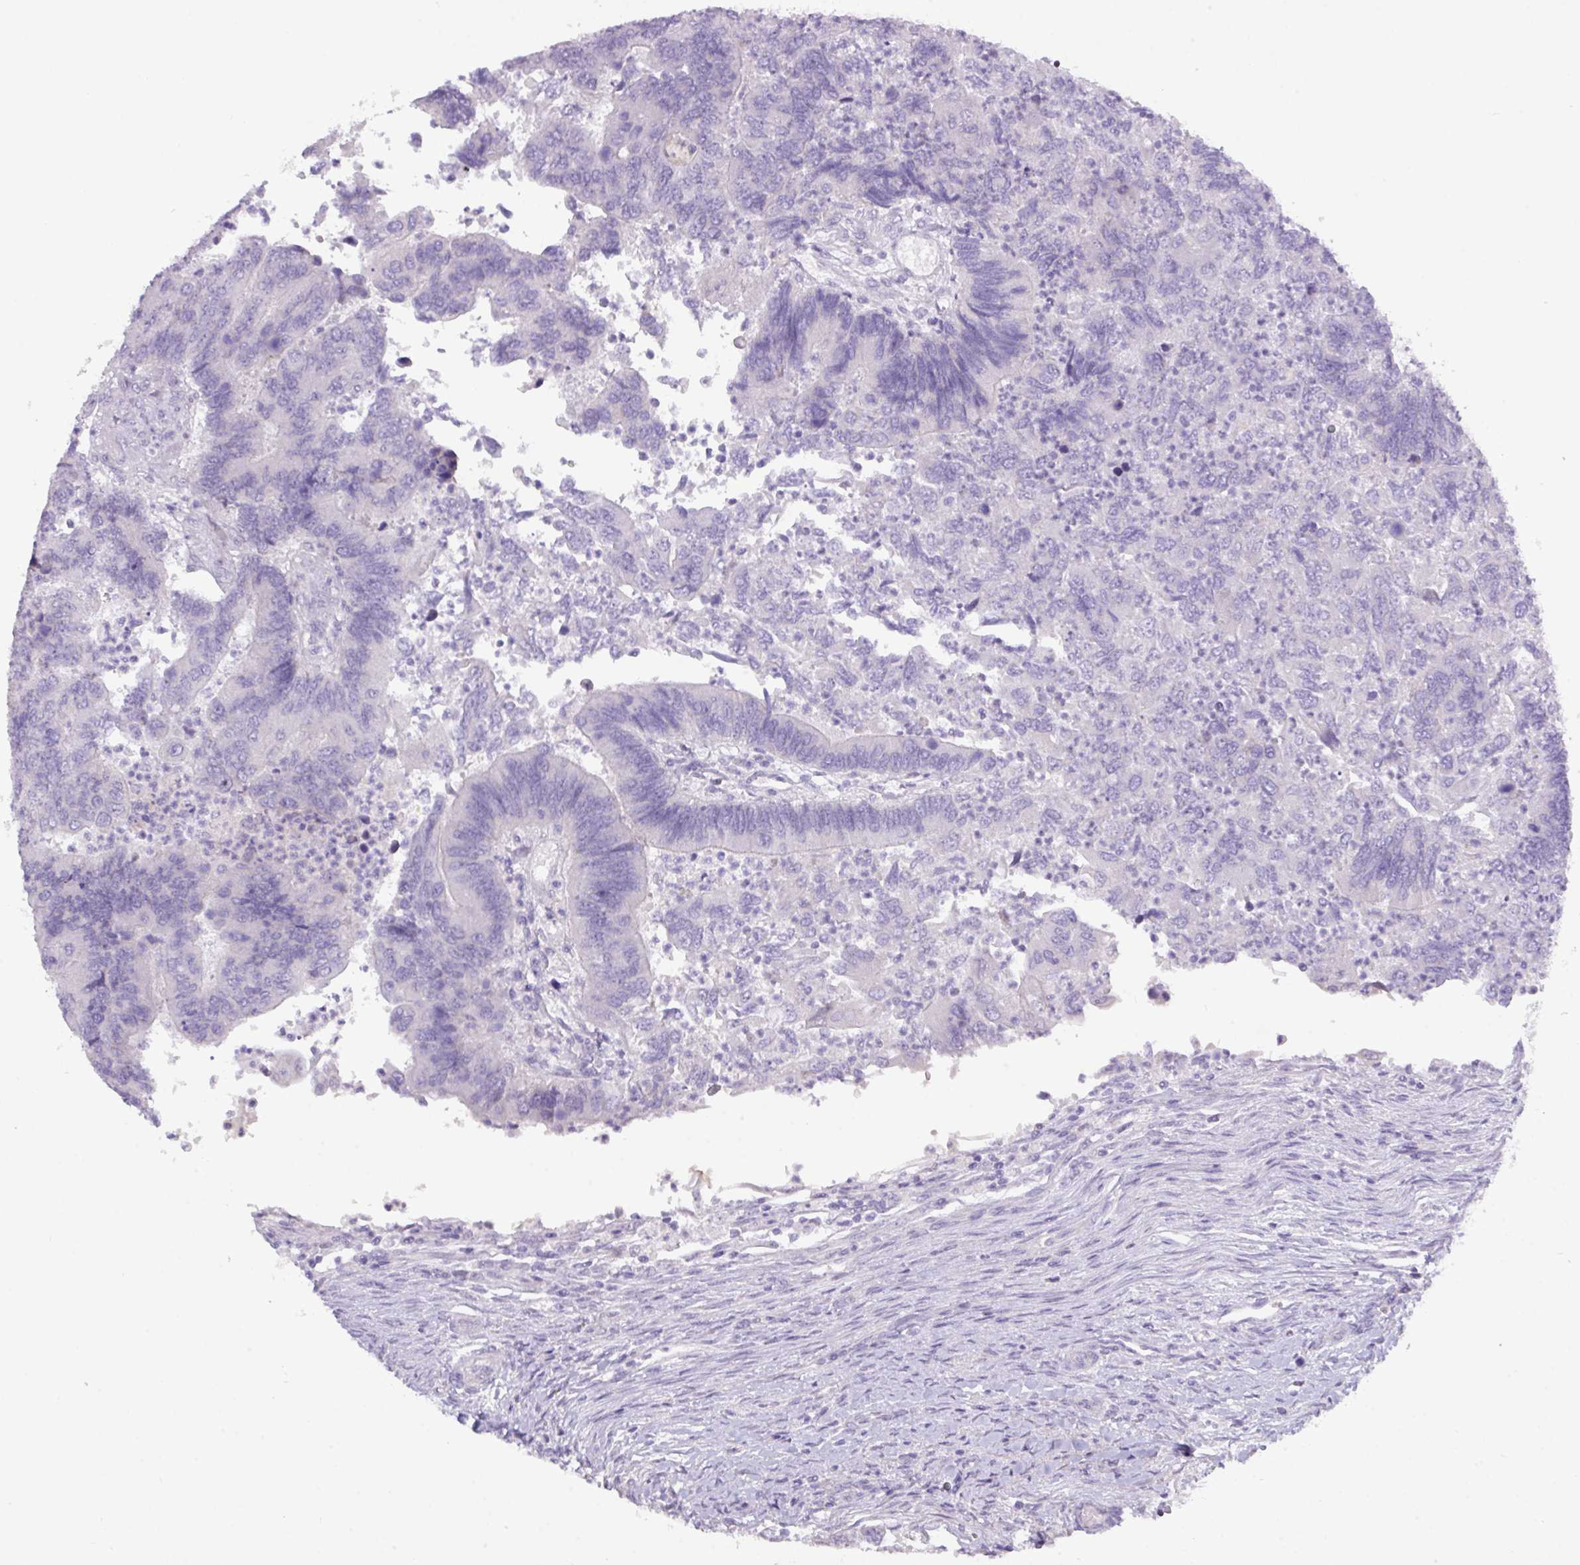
{"staining": {"intensity": "negative", "quantity": "none", "location": "none"}, "tissue": "colorectal cancer", "cell_type": "Tumor cells", "image_type": "cancer", "snomed": [{"axis": "morphology", "description": "Adenocarcinoma, NOS"}, {"axis": "topography", "description": "Colon"}], "caption": "Human colorectal cancer (adenocarcinoma) stained for a protein using IHC displays no expression in tumor cells.", "gene": "ANKRD13B", "patient": {"sex": "female", "age": 67}}